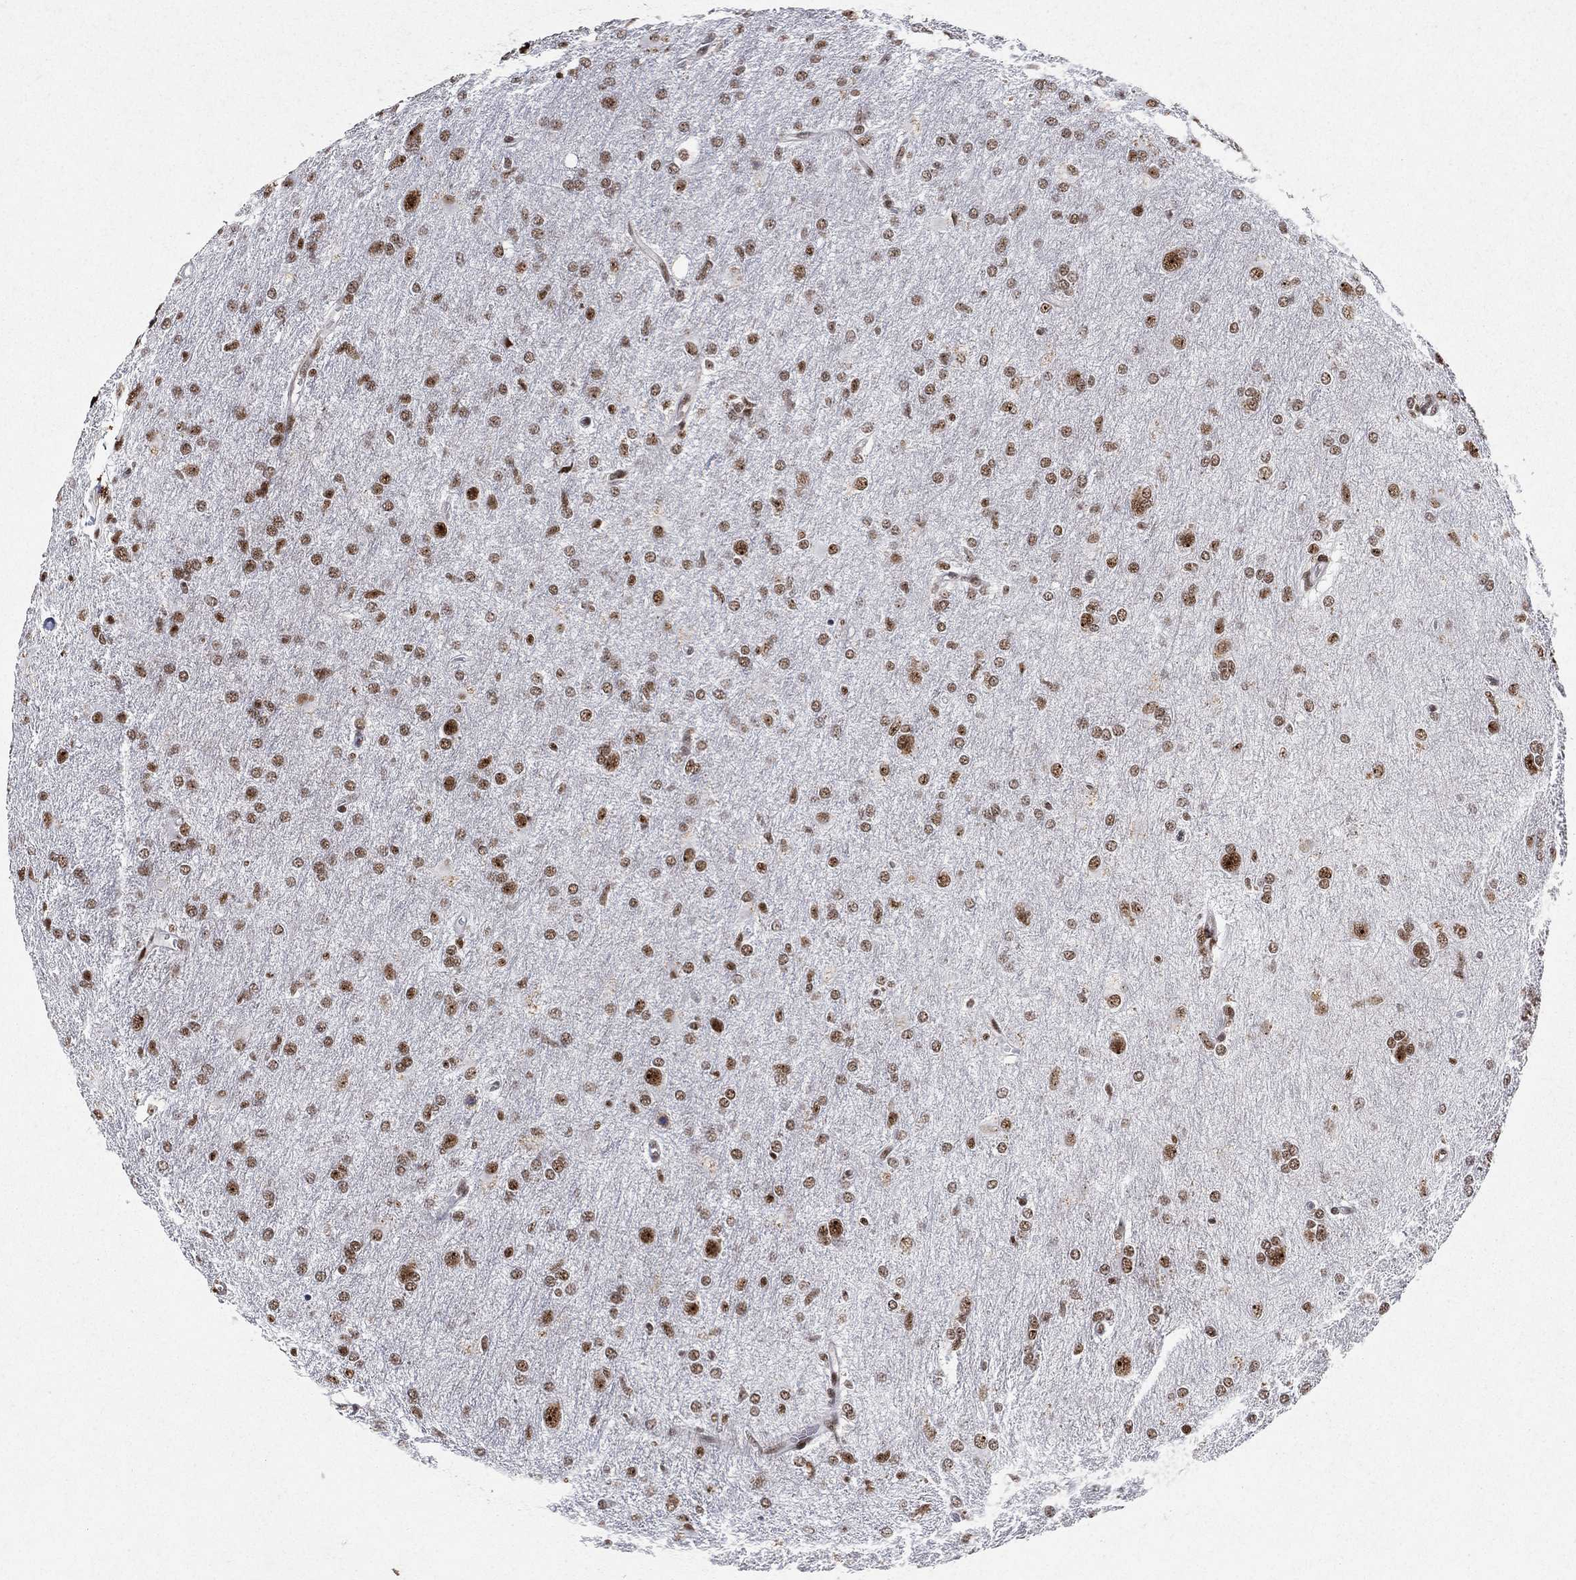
{"staining": {"intensity": "moderate", "quantity": ">75%", "location": "nuclear"}, "tissue": "glioma", "cell_type": "Tumor cells", "image_type": "cancer", "snomed": [{"axis": "morphology", "description": "Glioma, malignant, High grade"}, {"axis": "topography", "description": "Brain"}], "caption": "Protein staining demonstrates moderate nuclear expression in approximately >75% of tumor cells in malignant high-grade glioma.", "gene": "DDX27", "patient": {"sex": "male", "age": 68}}